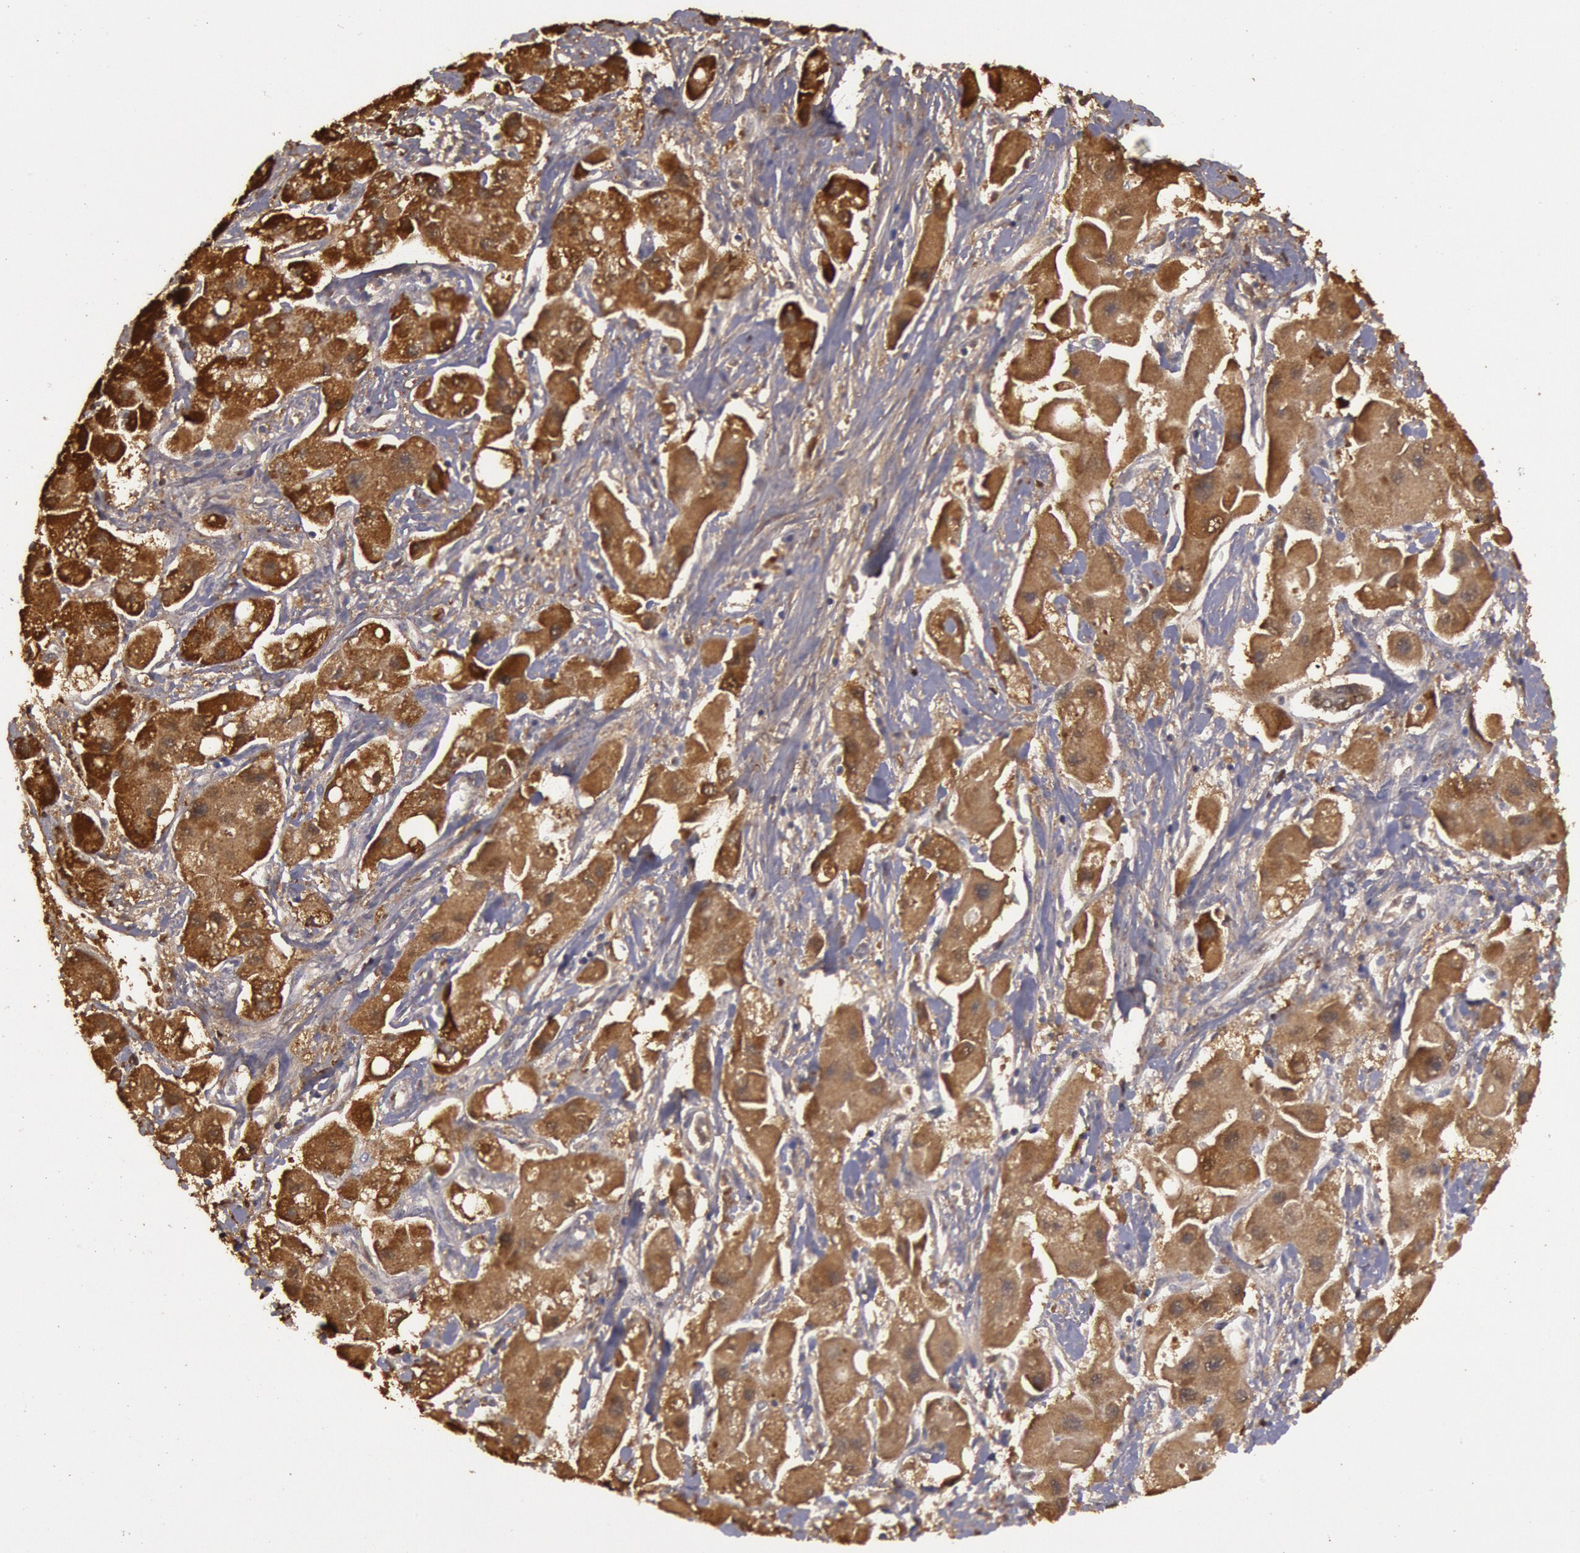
{"staining": {"intensity": "strong", "quantity": ">75%", "location": "cytoplasmic/membranous"}, "tissue": "liver cancer", "cell_type": "Tumor cells", "image_type": "cancer", "snomed": [{"axis": "morphology", "description": "Carcinoma, Hepatocellular, NOS"}, {"axis": "topography", "description": "Liver"}], "caption": "Strong cytoplasmic/membranous protein staining is present in about >75% of tumor cells in liver cancer (hepatocellular carcinoma).", "gene": "MPST", "patient": {"sex": "male", "age": 24}}